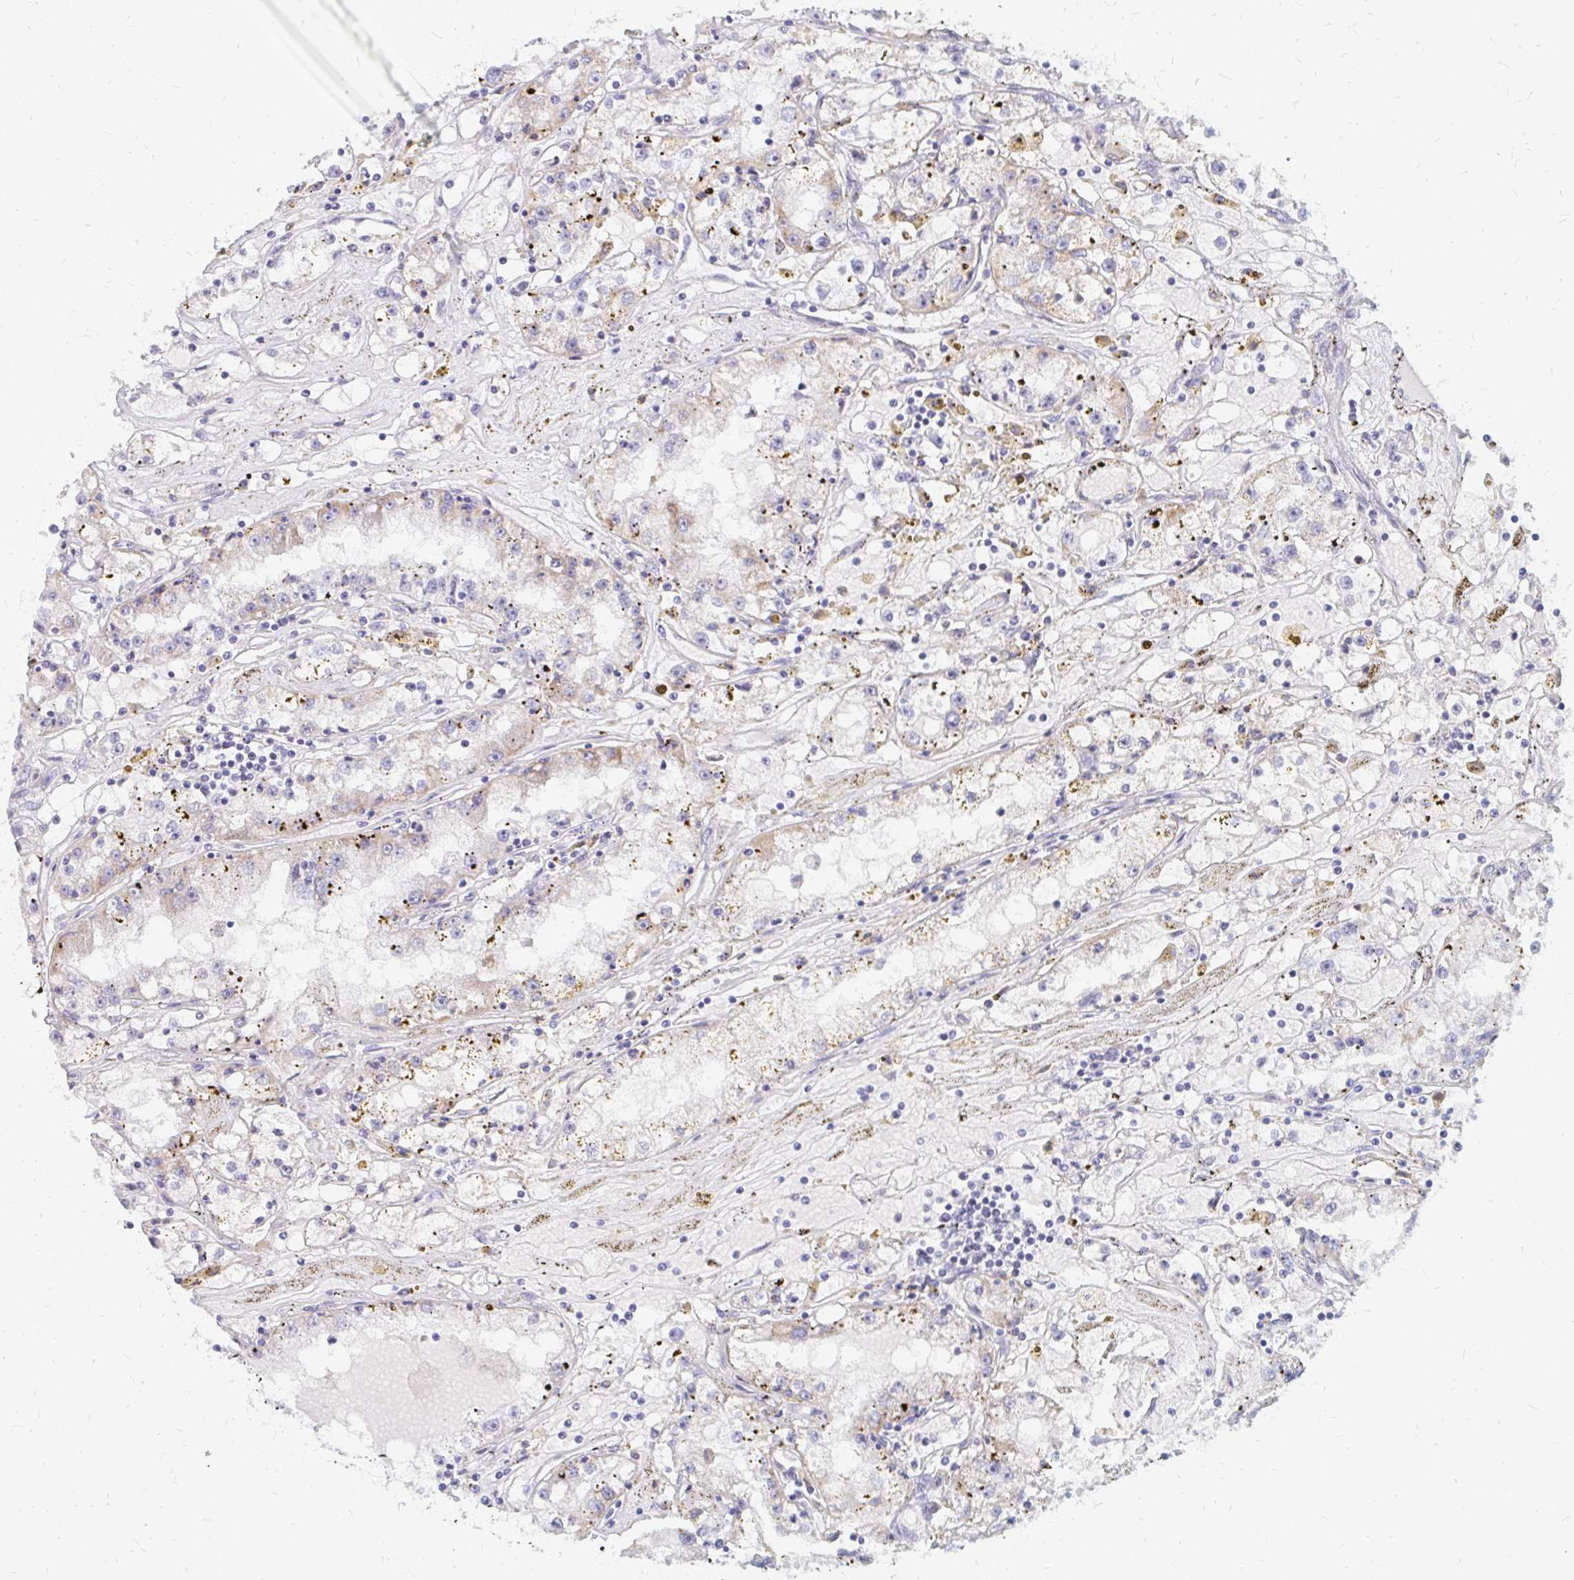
{"staining": {"intensity": "negative", "quantity": "none", "location": "none"}, "tissue": "renal cancer", "cell_type": "Tumor cells", "image_type": "cancer", "snomed": [{"axis": "morphology", "description": "Adenocarcinoma, NOS"}, {"axis": "topography", "description": "Kidney"}], "caption": "High power microscopy image of an immunohistochemistry (IHC) photomicrograph of renal cancer, revealing no significant staining in tumor cells.", "gene": "OR10V1", "patient": {"sex": "male", "age": 56}}